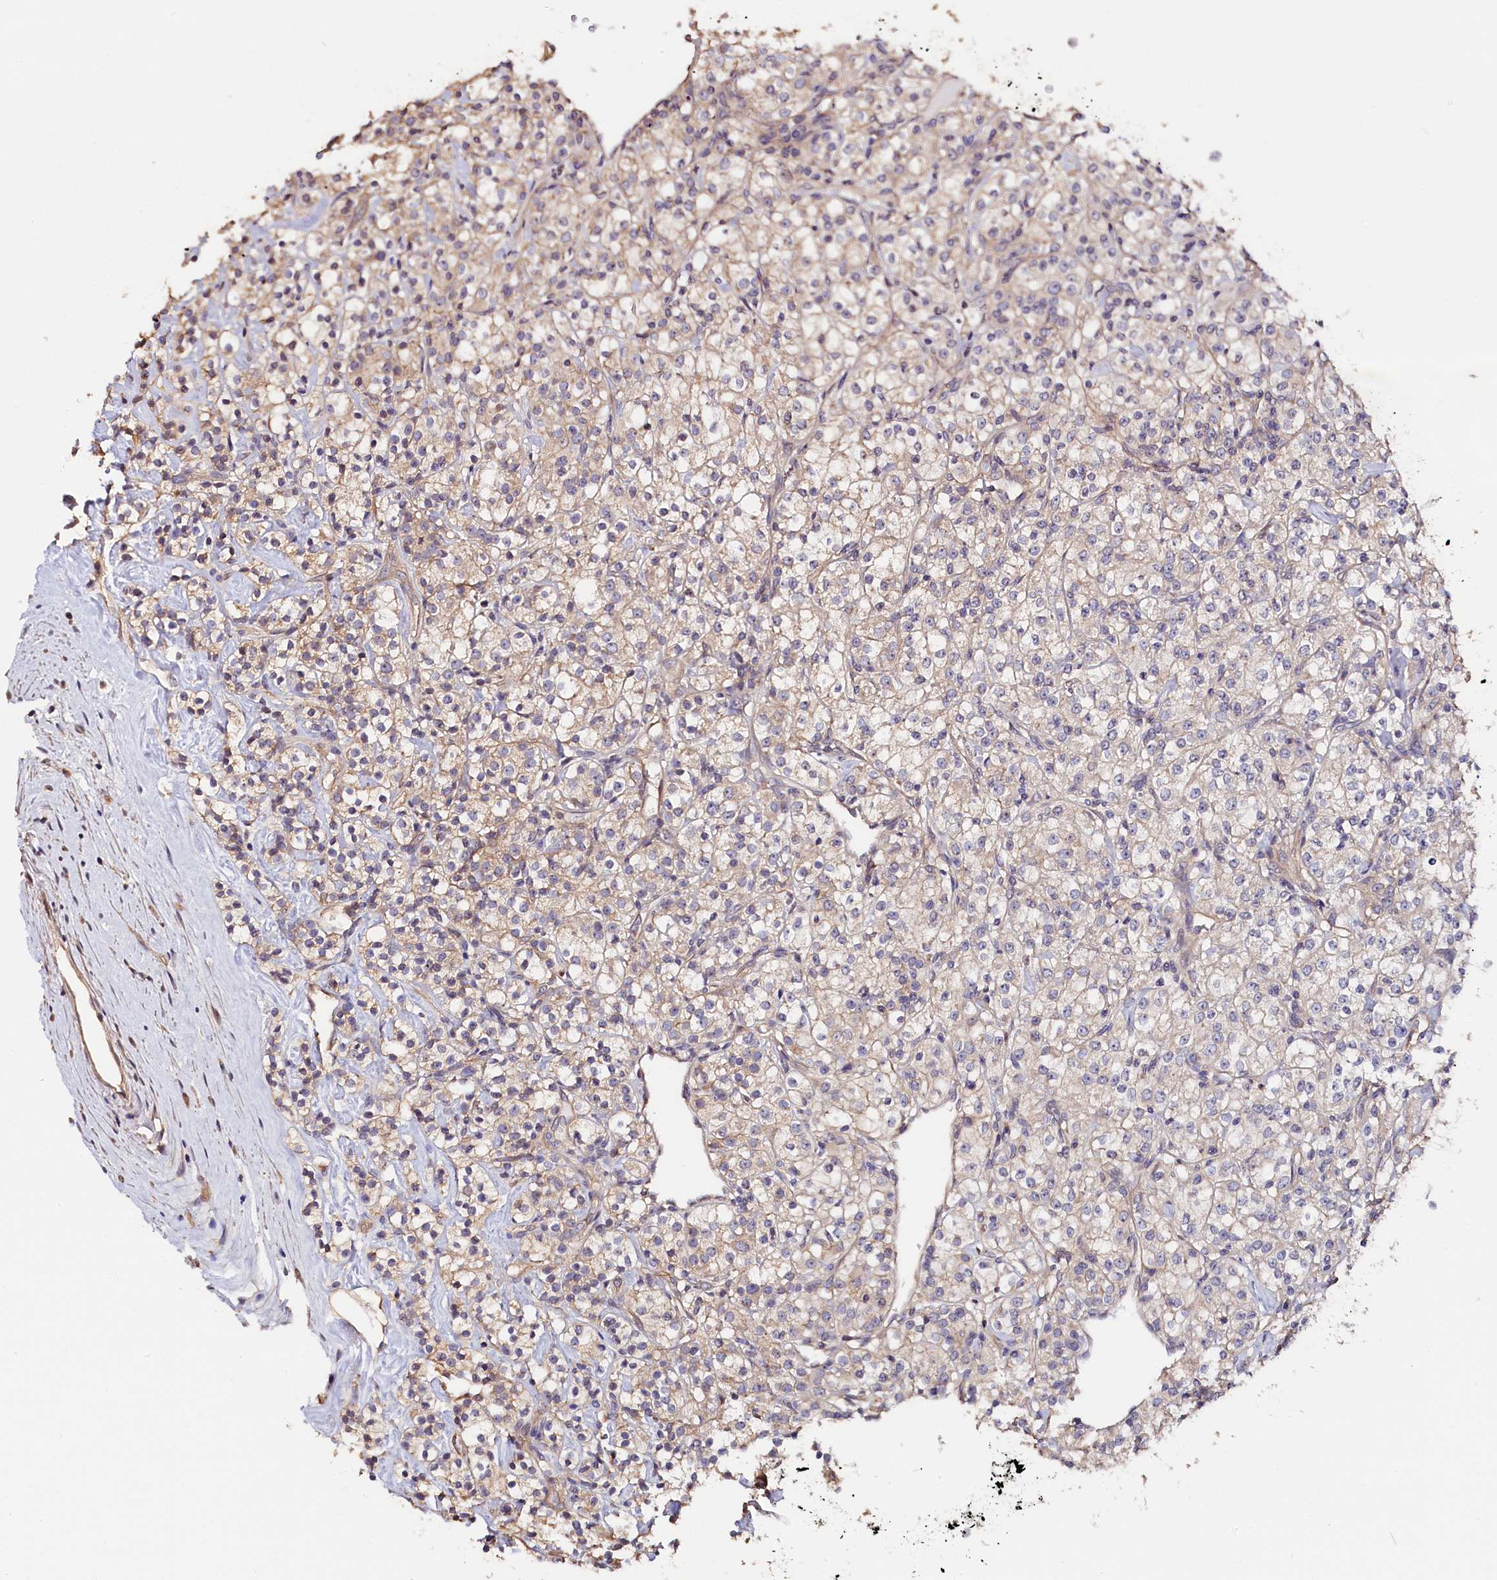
{"staining": {"intensity": "weak", "quantity": "25%-75%", "location": "cytoplasmic/membranous"}, "tissue": "renal cancer", "cell_type": "Tumor cells", "image_type": "cancer", "snomed": [{"axis": "morphology", "description": "Adenocarcinoma, NOS"}, {"axis": "topography", "description": "Kidney"}], "caption": "Brown immunohistochemical staining in renal adenocarcinoma demonstrates weak cytoplasmic/membranous expression in approximately 25%-75% of tumor cells.", "gene": "KATNB1", "patient": {"sex": "male", "age": 77}}